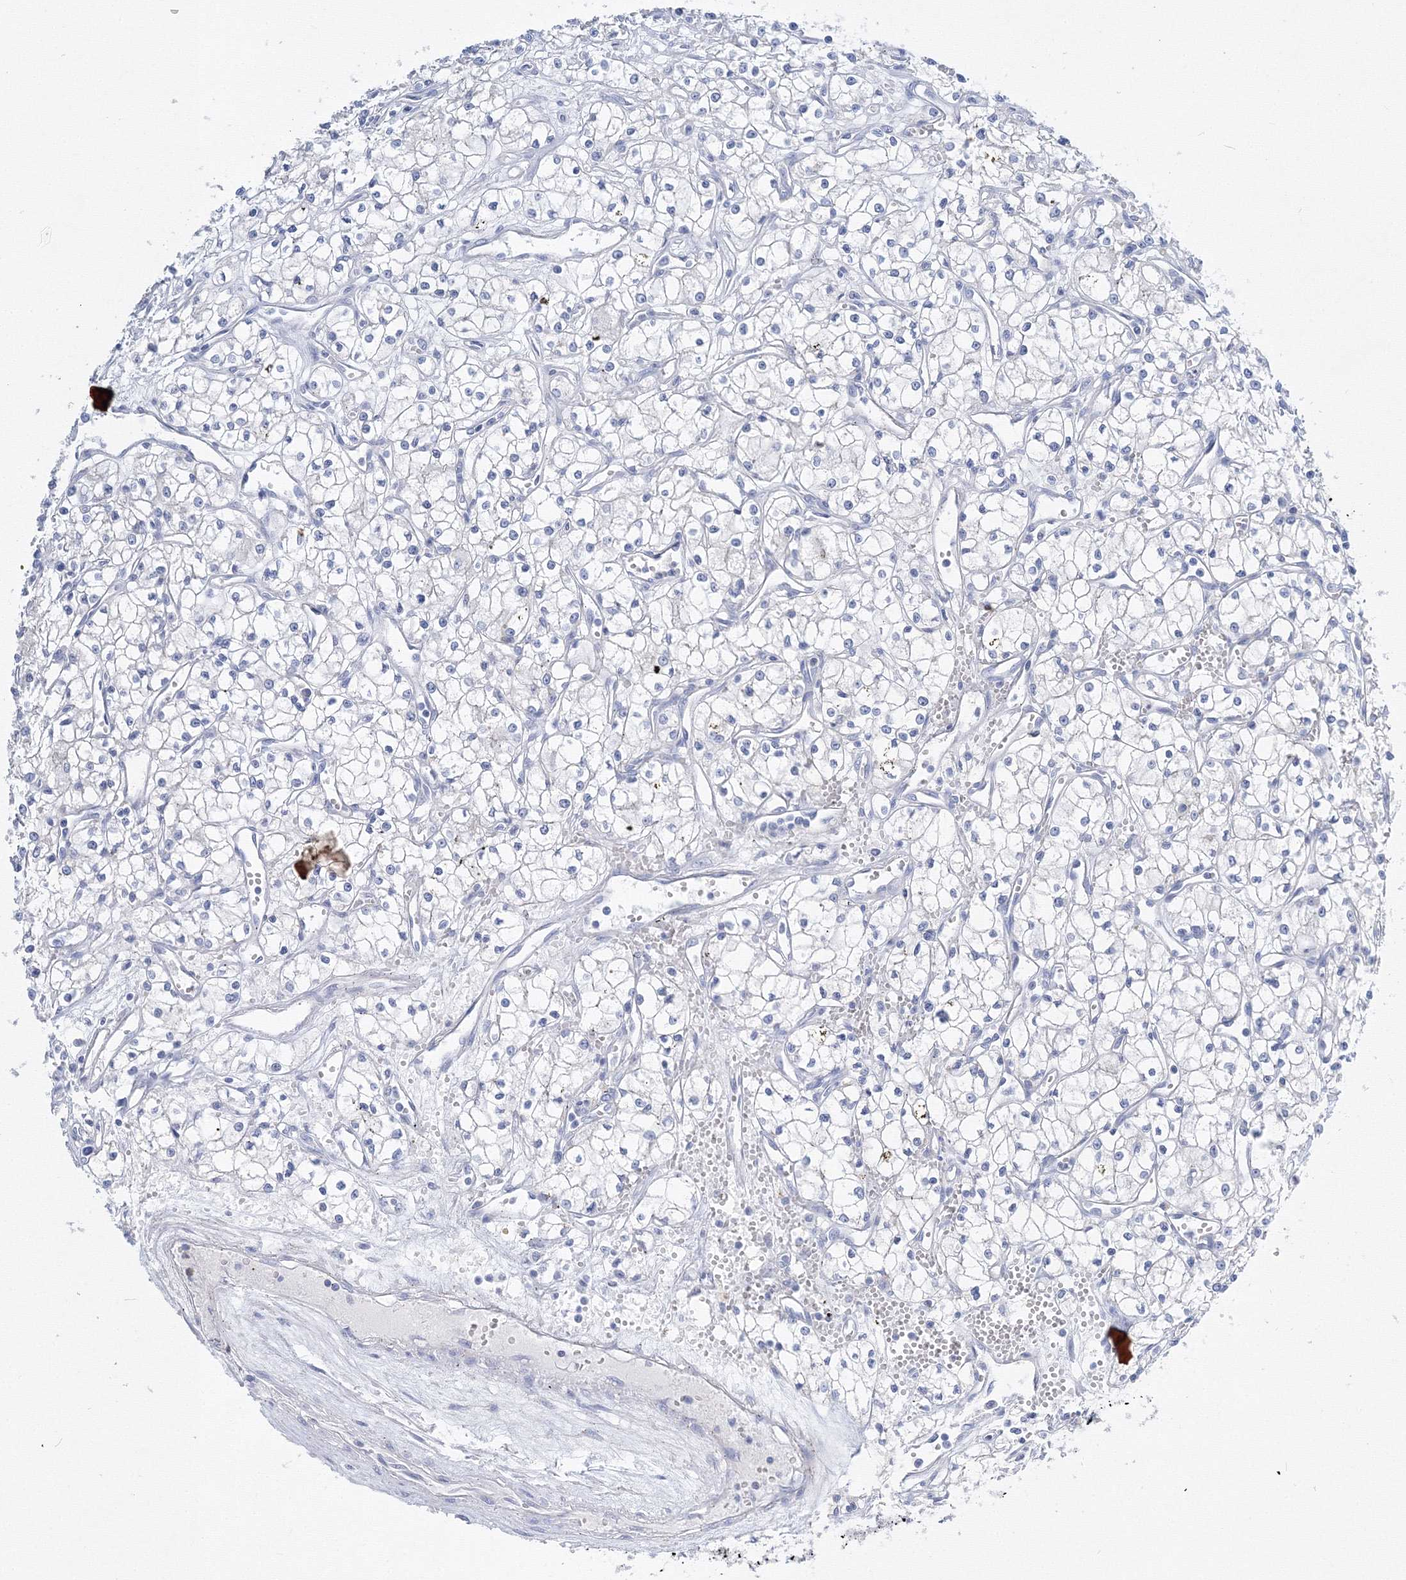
{"staining": {"intensity": "negative", "quantity": "none", "location": "none"}, "tissue": "renal cancer", "cell_type": "Tumor cells", "image_type": "cancer", "snomed": [{"axis": "morphology", "description": "Adenocarcinoma, NOS"}, {"axis": "topography", "description": "Kidney"}], "caption": "DAB (3,3'-diaminobenzidine) immunohistochemical staining of renal cancer (adenocarcinoma) shows no significant staining in tumor cells.", "gene": "AASDH", "patient": {"sex": "male", "age": 59}}